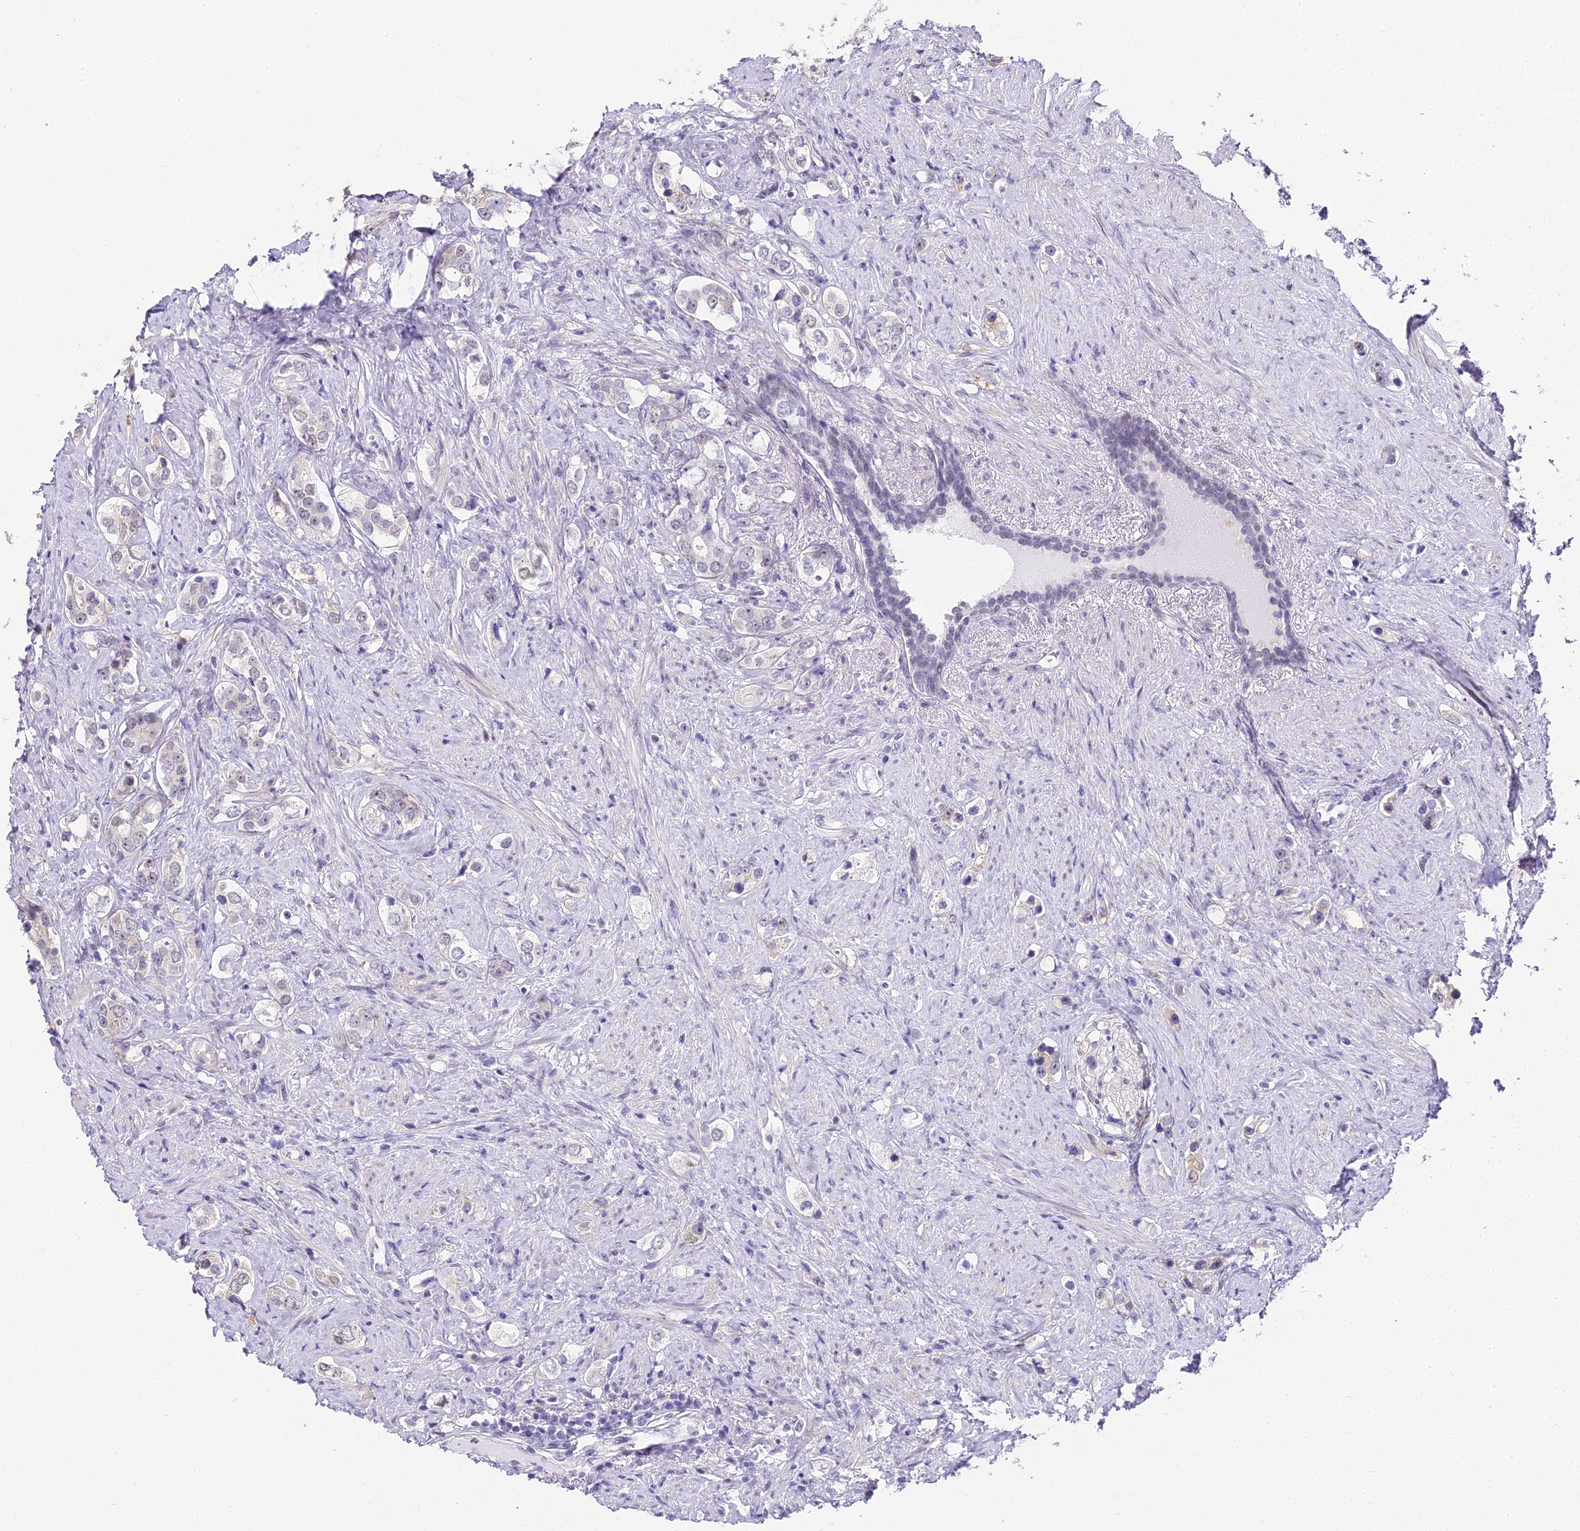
{"staining": {"intensity": "weak", "quantity": "<25%", "location": "nuclear"}, "tissue": "prostate cancer", "cell_type": "Tumor cells", "image_type": "cancer", "snomed": [{"axis": "morphology", "description": "Adenocarcinoma, High grade"}, {"axis": "topography", "description": "Prostate"}], "caption": "IHC of human prostate cancer shows no positivity in tumor cells.", "gene": "ABHD14A-ACY1", "patient": {"sex": "male", "age": 63}}